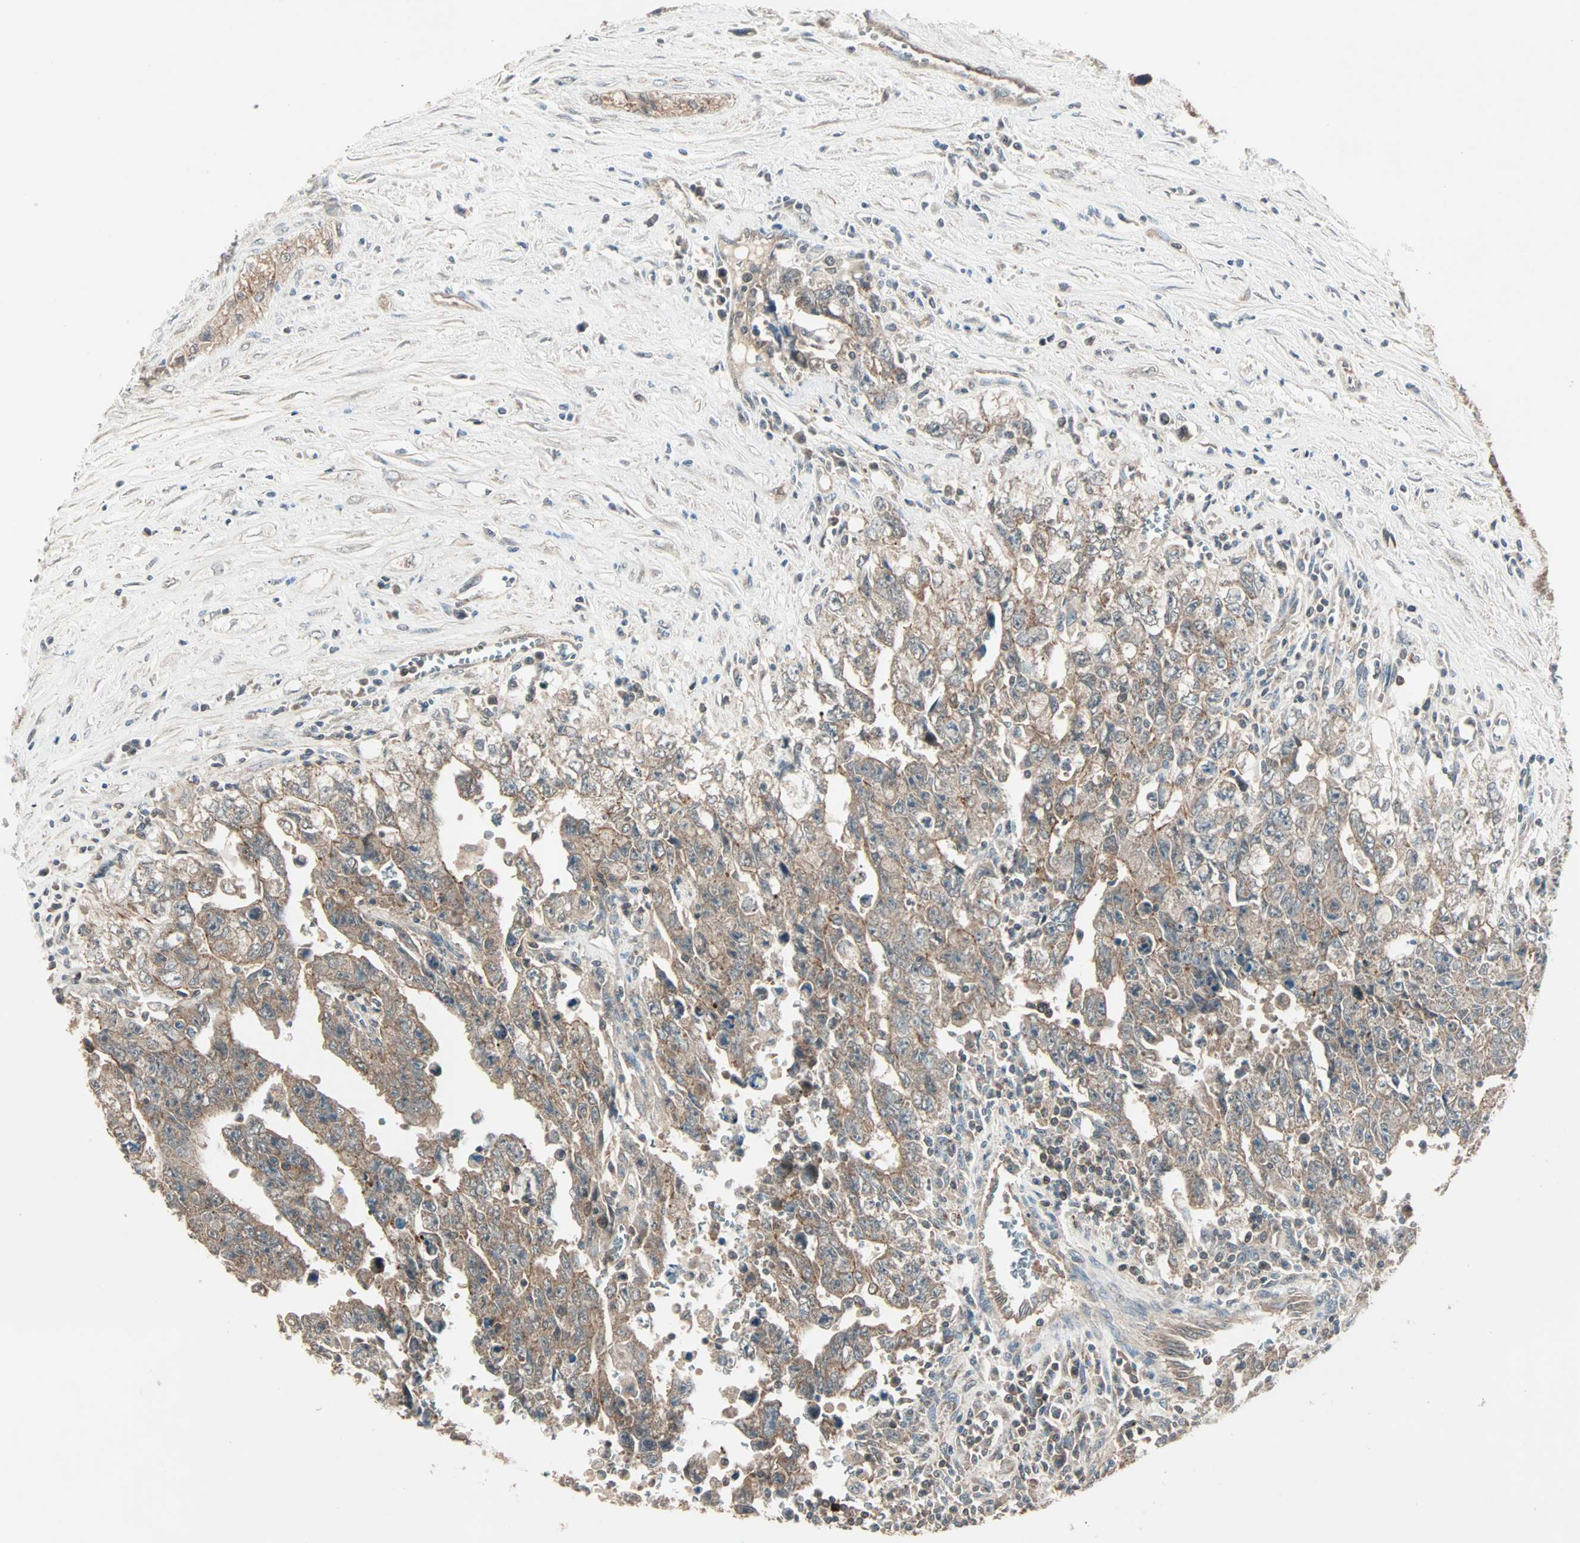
{"staining": {"intensity": "moderate", "quantity": ">75%", "location": "cytoplasmic/membranous"}, "tissue": "testis cancer", "cell_type": "Tumor cells", "image_type": "cancer", "snomed": [{"axis": "morphology", "description": "Carcinoma, Embryonal, NOS"}, {"axis": "topography", "description": "Testis"}], "caption": "The histopathology image displays staining of testis embryonal carcinoma, revealing moderate cytoplasmic/membranous protein expression (brown color) within tumor cells.", "gene": "MAP3K21", "patient": {"sex": "male", "age": 28}}